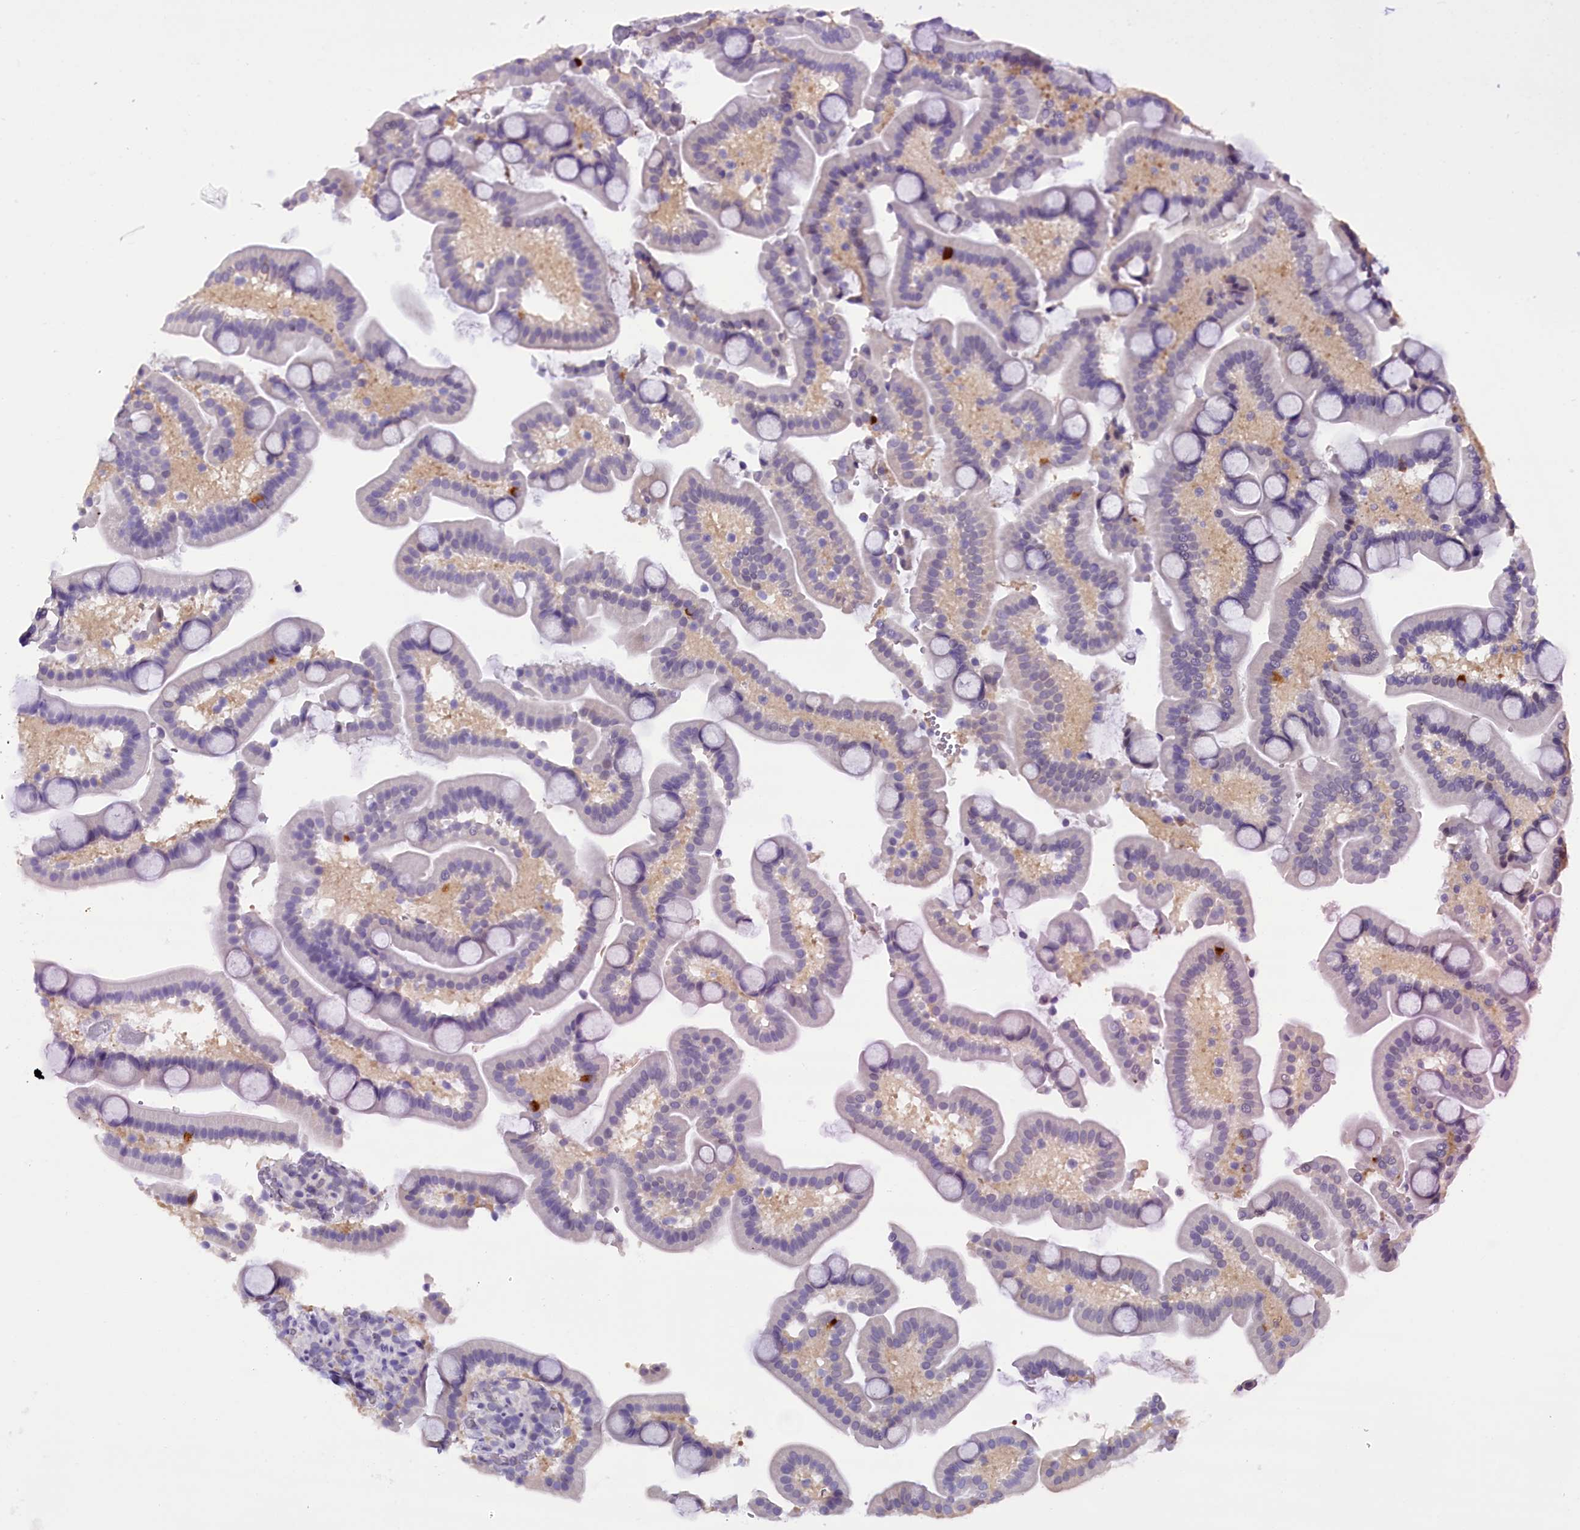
{"staining": {"intensity": "negative", "quantity": "none", "location": "none"}, "tissue": "duodenum", "cell_type": "Glandular cells", "image_type": "normal", "snomed": [{"axis": "morphology", "description": "Normal tissue, NOS"}, {"axis": "topography", "description": "Duodenum"}], "caption": "Human duodenum stained for a protein using immunohistochemistry exhibits no positivity in glandular cells.", "gene": "IQCN", "patient": {"sex": "male", "age": 55}}